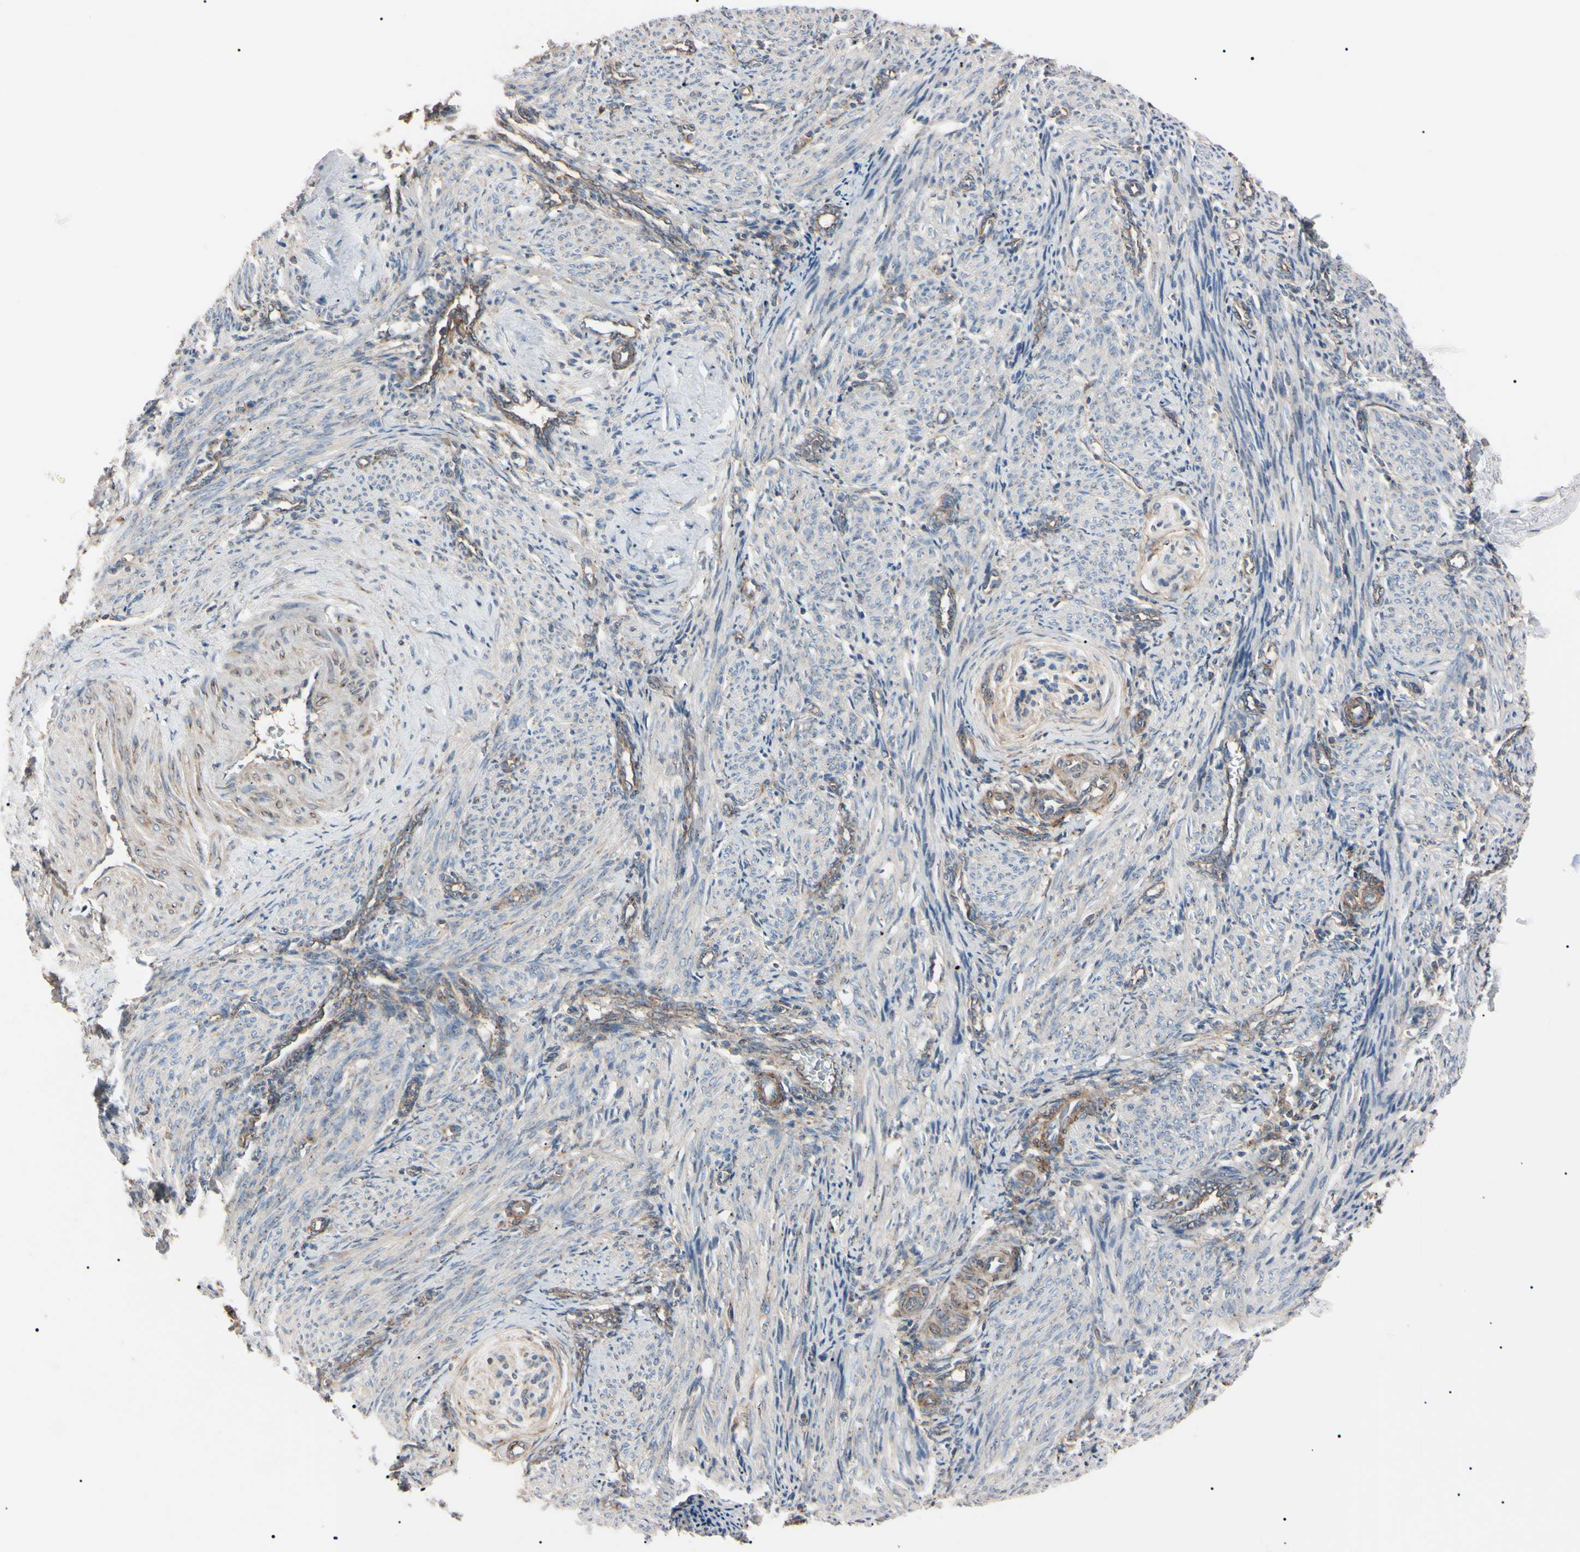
{"staining": {"intensity": "weak", "quantity": ">75%", "location": "cytoplasmic/membranous"}, "tissue": "smooth muscle", "cell_type": "Smooth muscle cells", "image_type": "normal", "snomed": [{"axis": "morphology", "description": "Normal tissue, NOS"}, {"axis": "topography", "description": "Endometrium"}], "caption": "Immunohistochemistry micrograph of normal smooth muscle: human smooth muscle stained using immunohistochemistry displays low levels of weak protein expression localized specifically in the cytoplasmic/membranous of smooth muscle cells, appearing as a cytoplasmic/membranous brown color.", "gene": "PRKACA", "patient": {"sex": "female", "age": 33}}